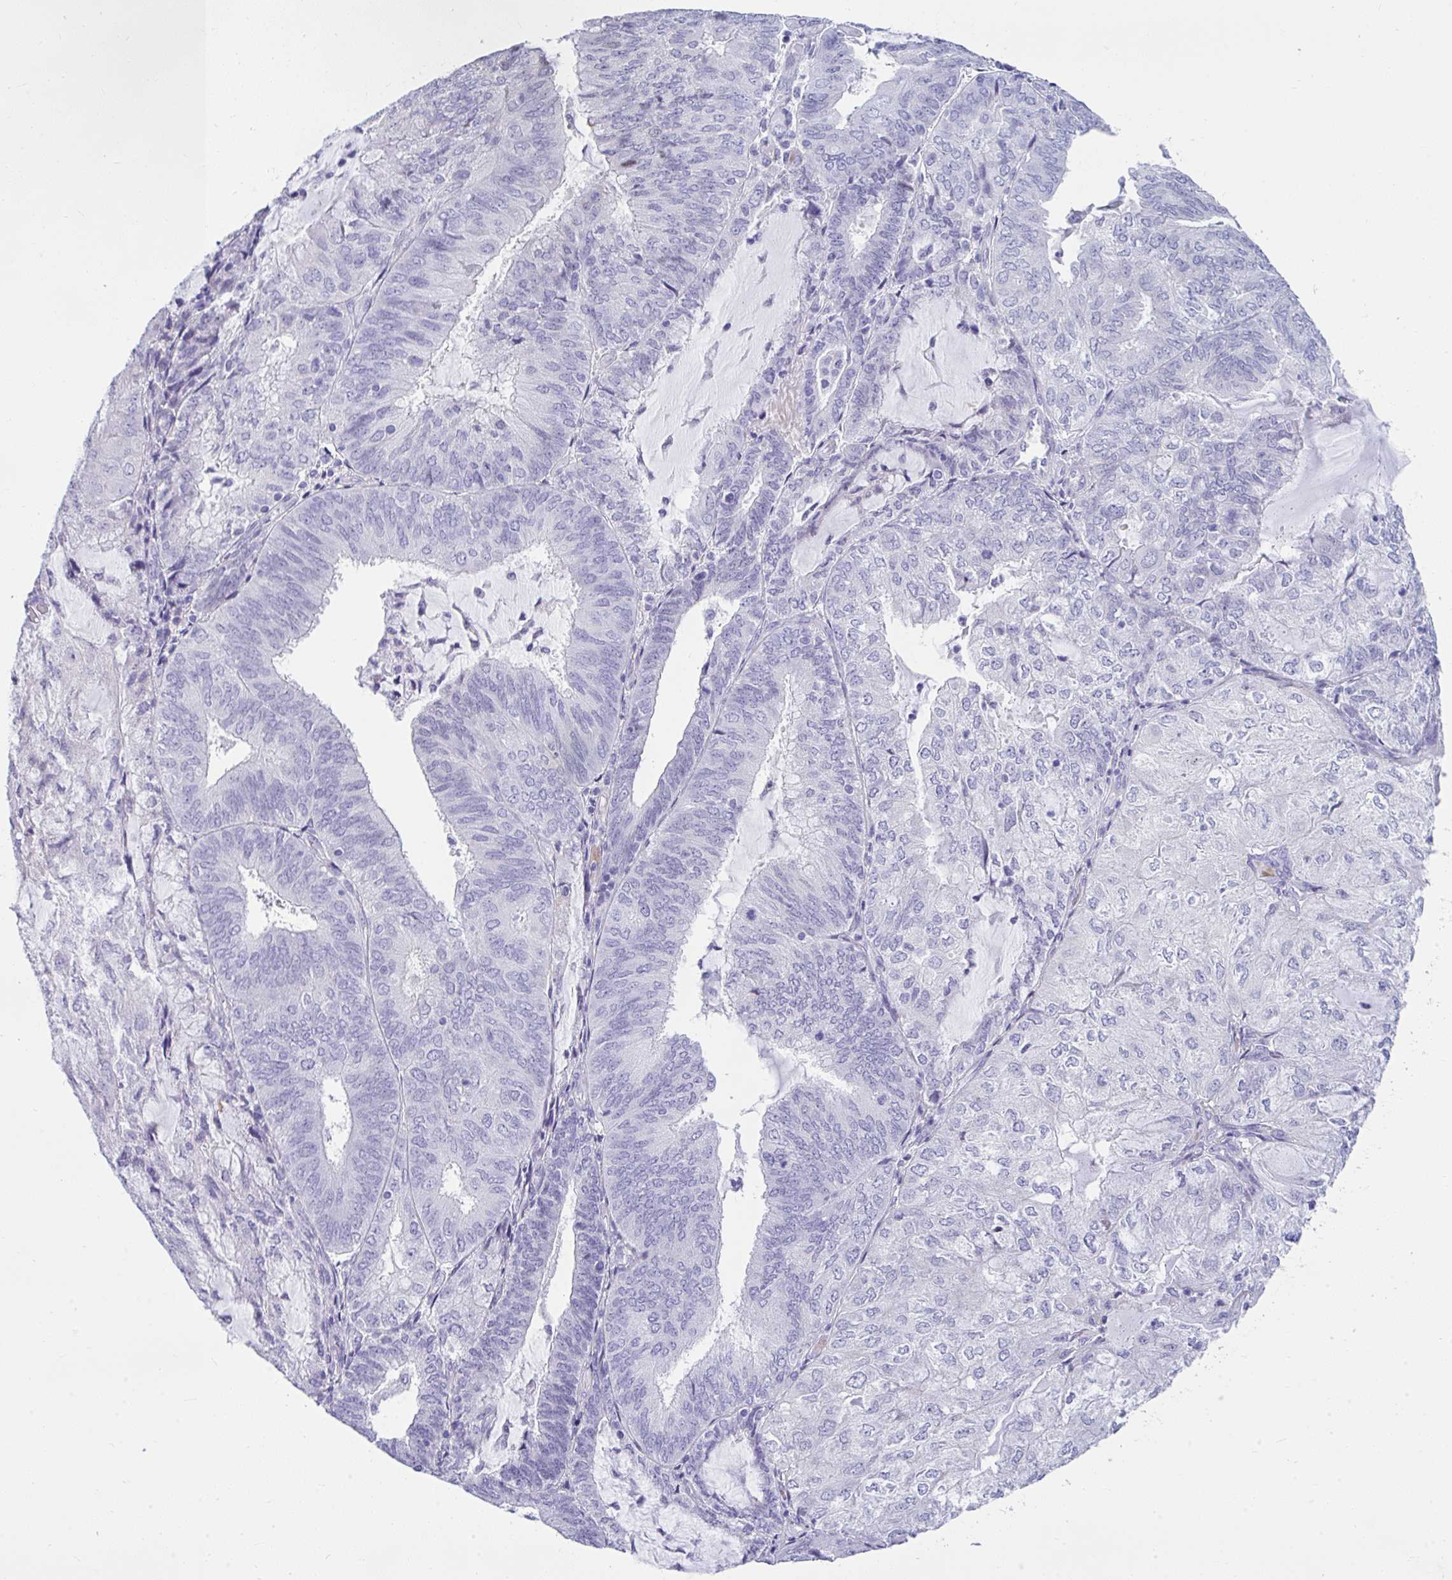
{"staining": {"intensity": "negative", "quantity": "none", "location": "none"}, "tissue": "endometrial cancer", "cell_type": "Tumor cells", "image_type": "cancer", "snomed": [{"axis": "morphology", "description": "Adenocarcinoma, NOS"}, {"axis": "topography", "description": "Endometrium"}], "caption": "Immunohistochemical staining of endometrial cancer exhibits no significant positivity in tumor cells. (Stains: DAB immunohistochemistry with hematoxylin counter stain, Microscopy: brightfield microscopy at high magnification).", "gene": "ISL1", "patient": {"sex": "female", "age": 81}}